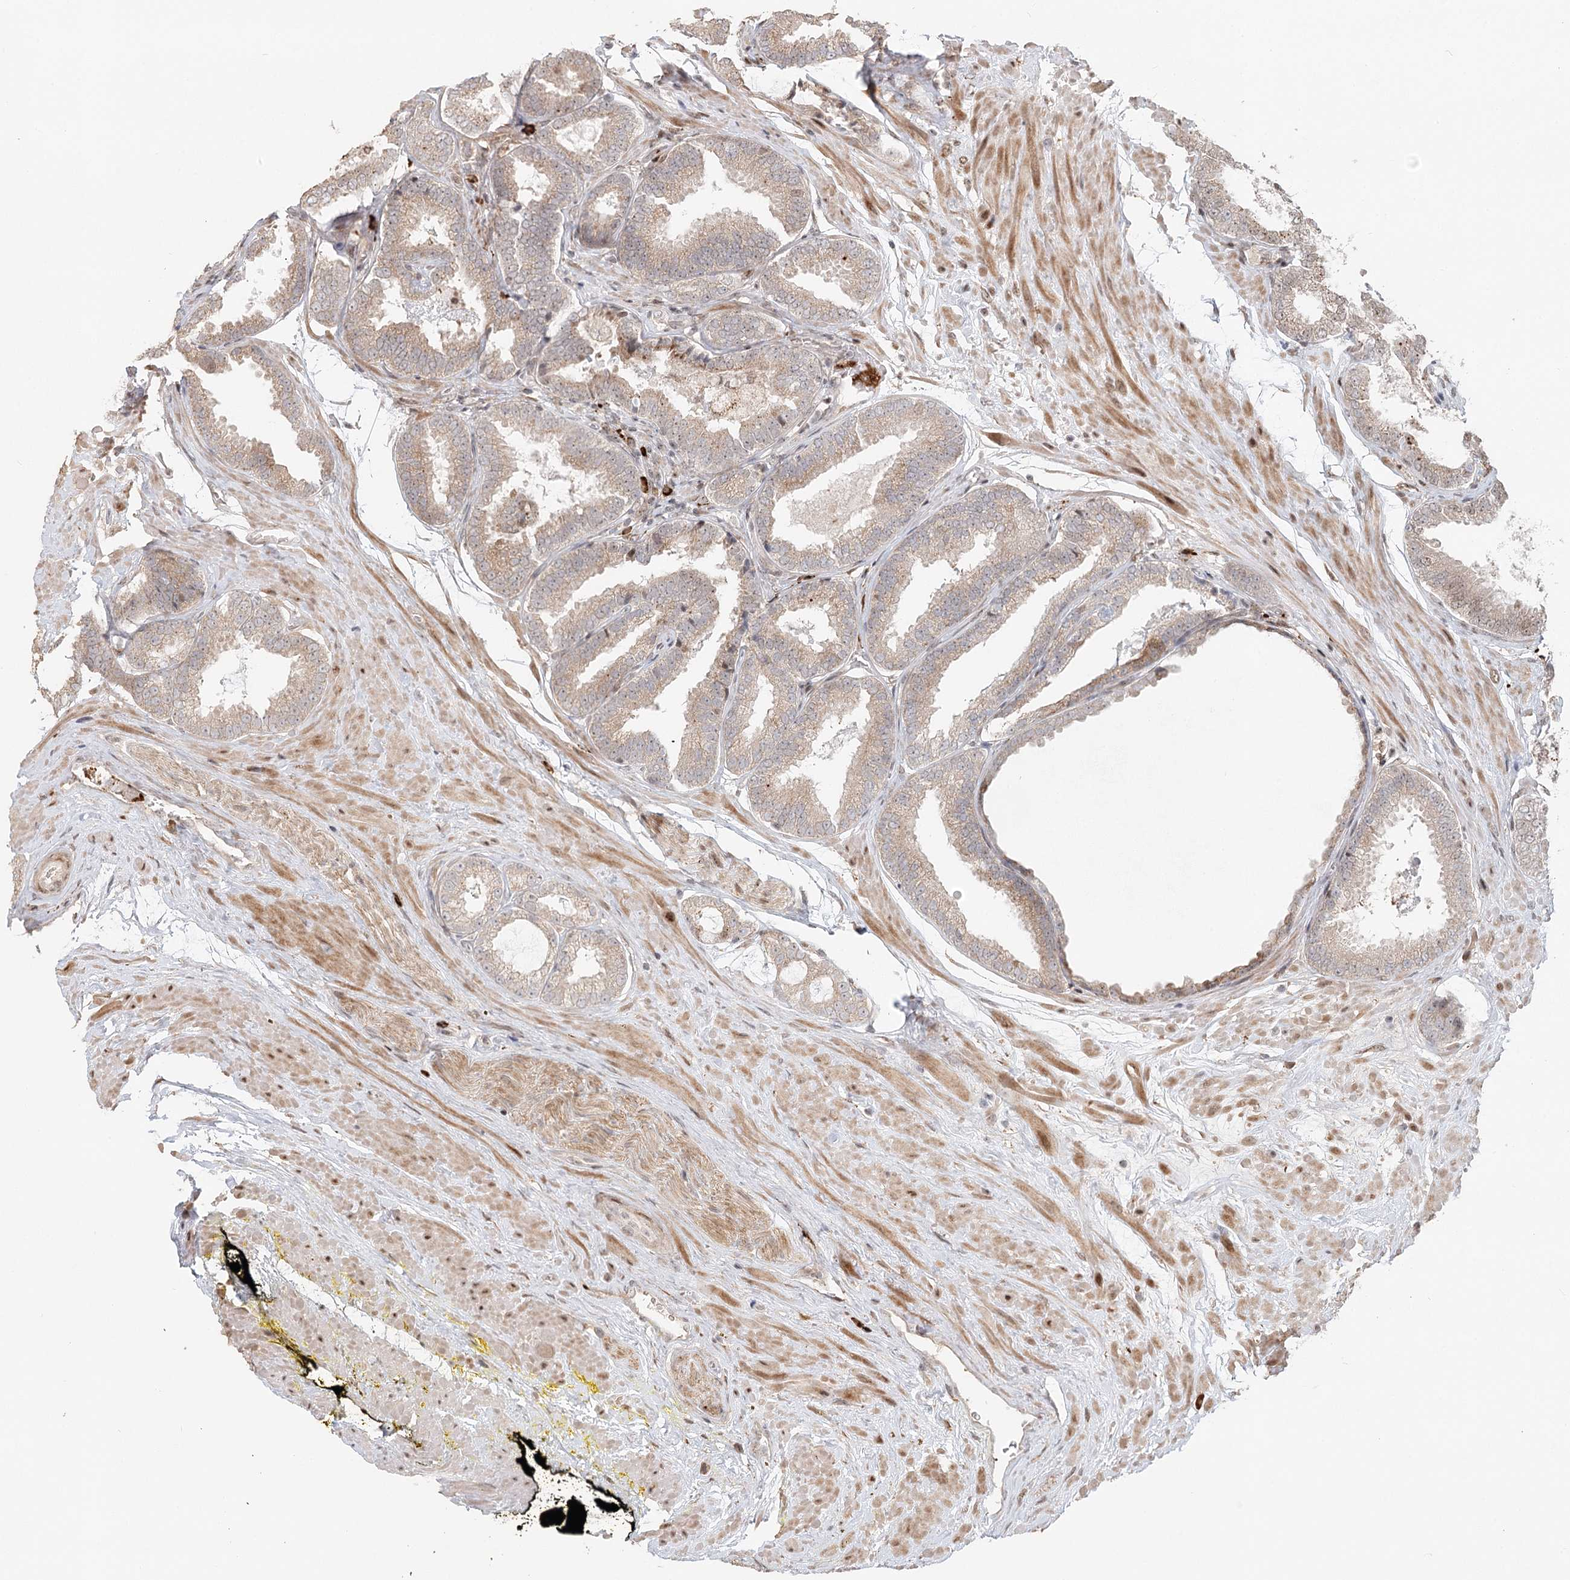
{"staining": {"intensity": "weak", "quantity": ">75%", "location": "cytoplasmic/membranous"}, "tissue": "prostate cancer", "cell_type": "Tumor cells", "image_type": "cancer", "snomed": [{"axis": "morphology", "description": "Adenocarcinoma, Low grade"}, {"axis": "topography", "description": "Prostate"}], "caption": "A low amount of weak cytoplasmic/membranous expression is identified in about >75% of tumor cells in prostate cancer tissue.", "gene": "BNIP5", "patient": {"sex": "male", "age": 71}}